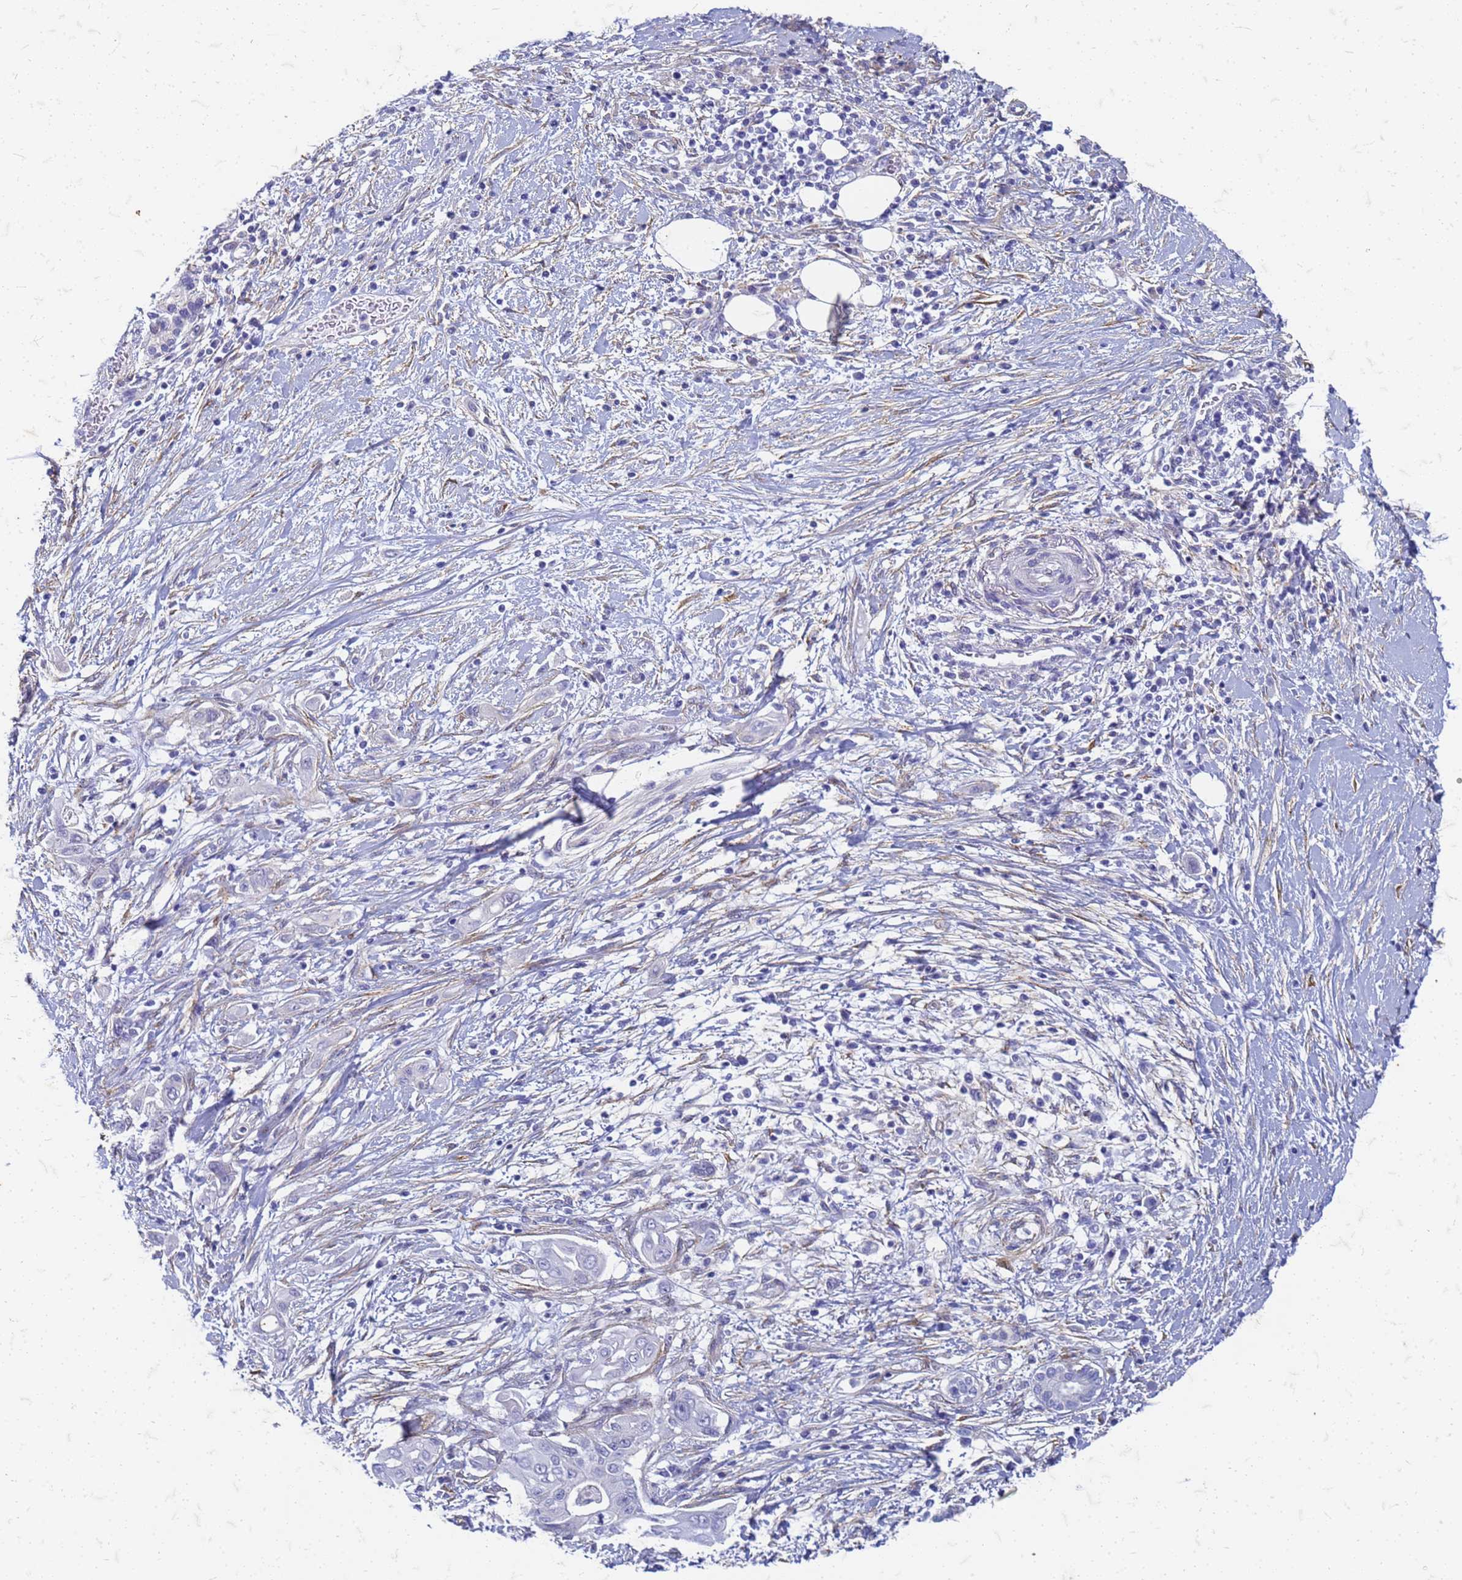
{"staining": {"intensity": "negative", "quantity": "none", "location": "none"}, "tissue": "pancreatic cancer", "cell_type": "Tumor cells", "image_type": "cancer", "snomed": [{"axis": "morphology", "description": "Adenocarcinoma, NOS"}, {"axis": "topography", "description": "Pancreas"}], "caption": "The IHC histopathology image has no significant expression in tumor cells of pancreatic cancer tissue.", "gene": "TRIM64B", "patient": {"sex": "male", "age": 58}}